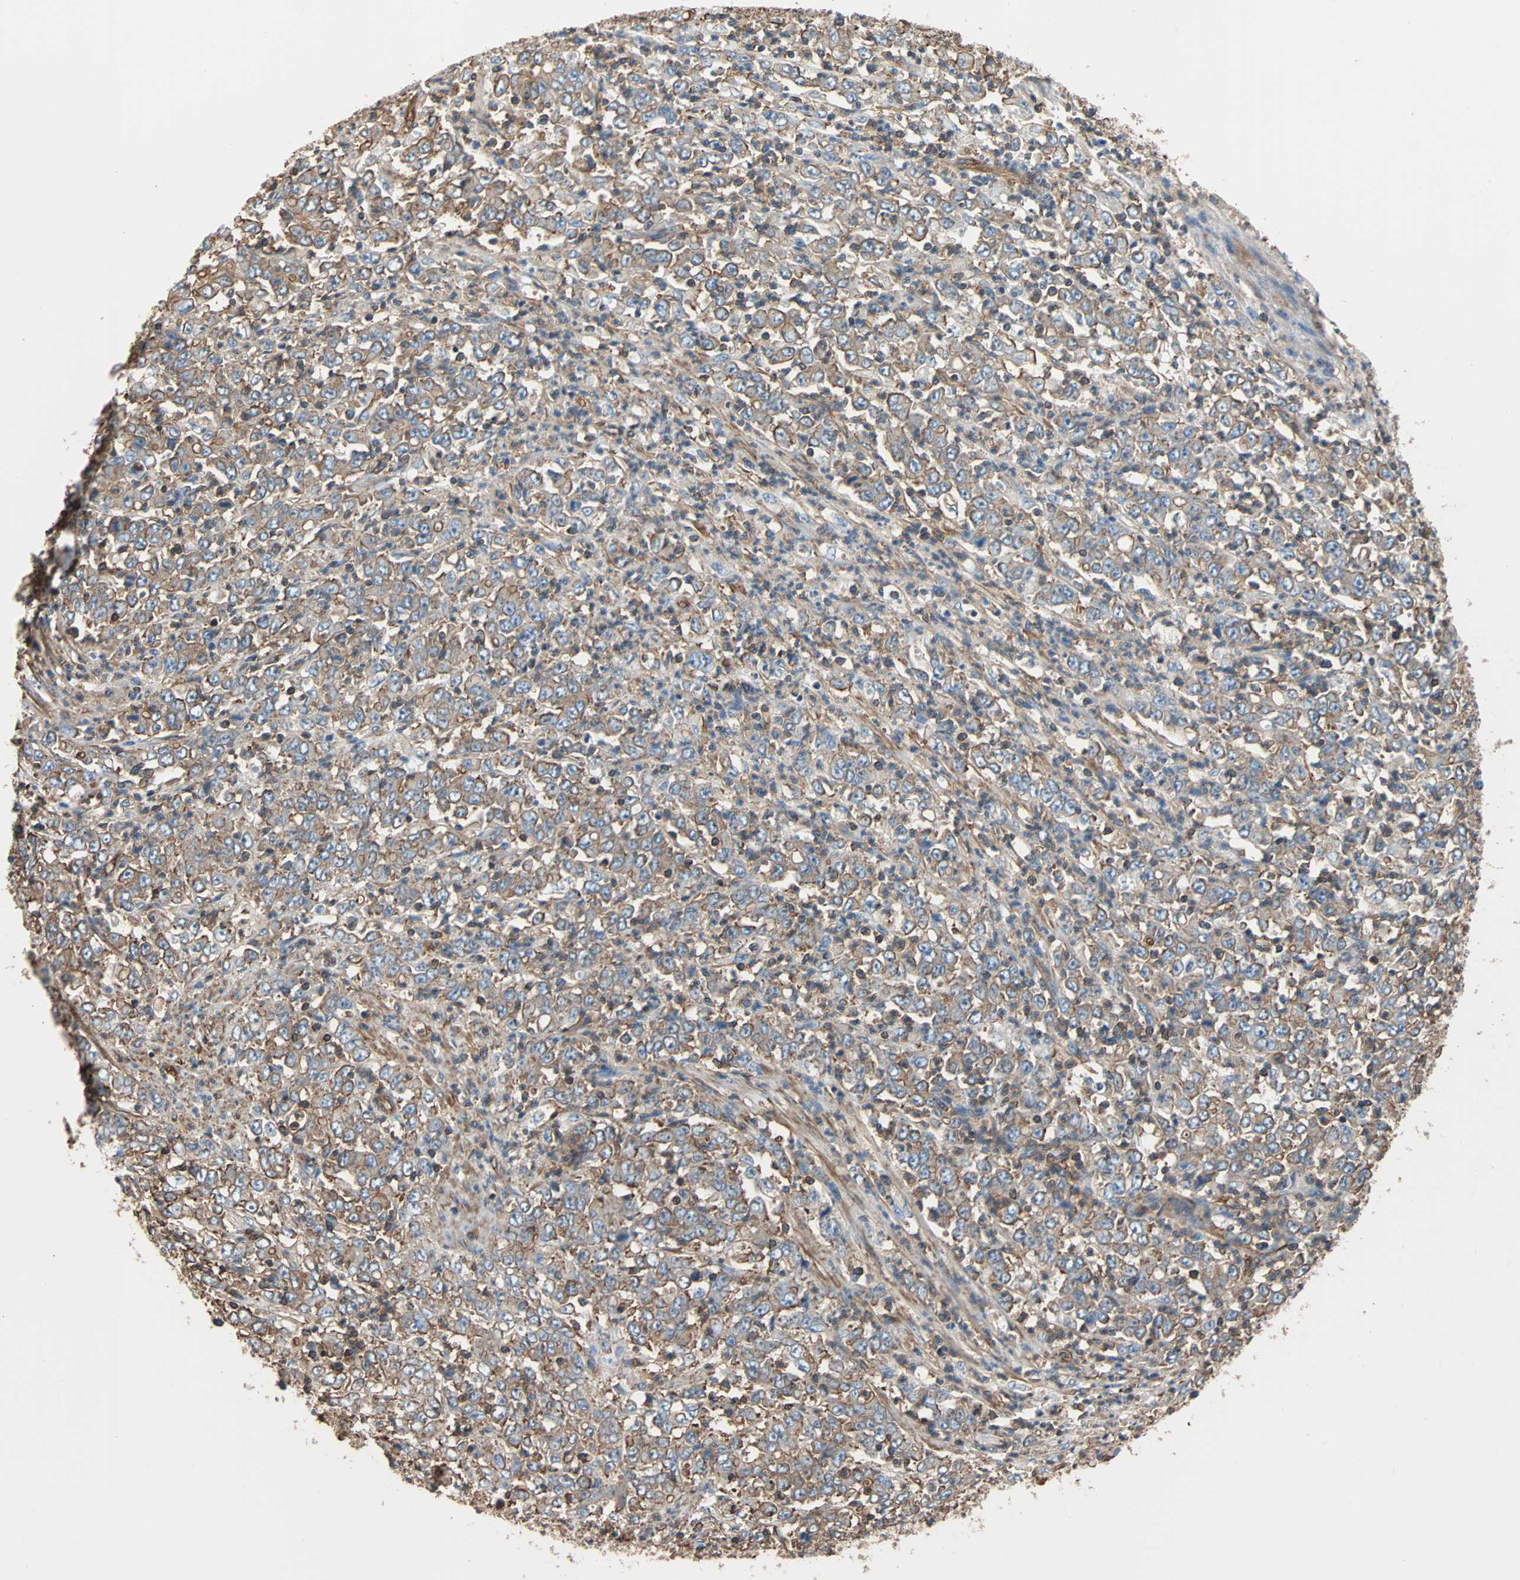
{"staining": {"intensity": "weak", "quantity": ">75%", "location": "cytoplasmic/membranous"}, "tissue": "stomach cancer", "cell_type": "Tumor cells", "image_type": "cancer", "snomed": [{"axis": "morphology", "description": "Adenocarcinoma, NOS"}, {"axis": "topography", "description": "Stomach, lower"}], "caption": "Immunohistochemistry micrograph of neoplastic tissue: stomach cancer (adenocarcinoma) stained using IHC exhibits low levels of weak protein expression localized specifically in the cytoplasmic/membranous of tumor cells, appearing as a cytoplasmic/membranous brown color.", "gene": "GALNT10", "patient": {"sex": "female", "age": 71}}